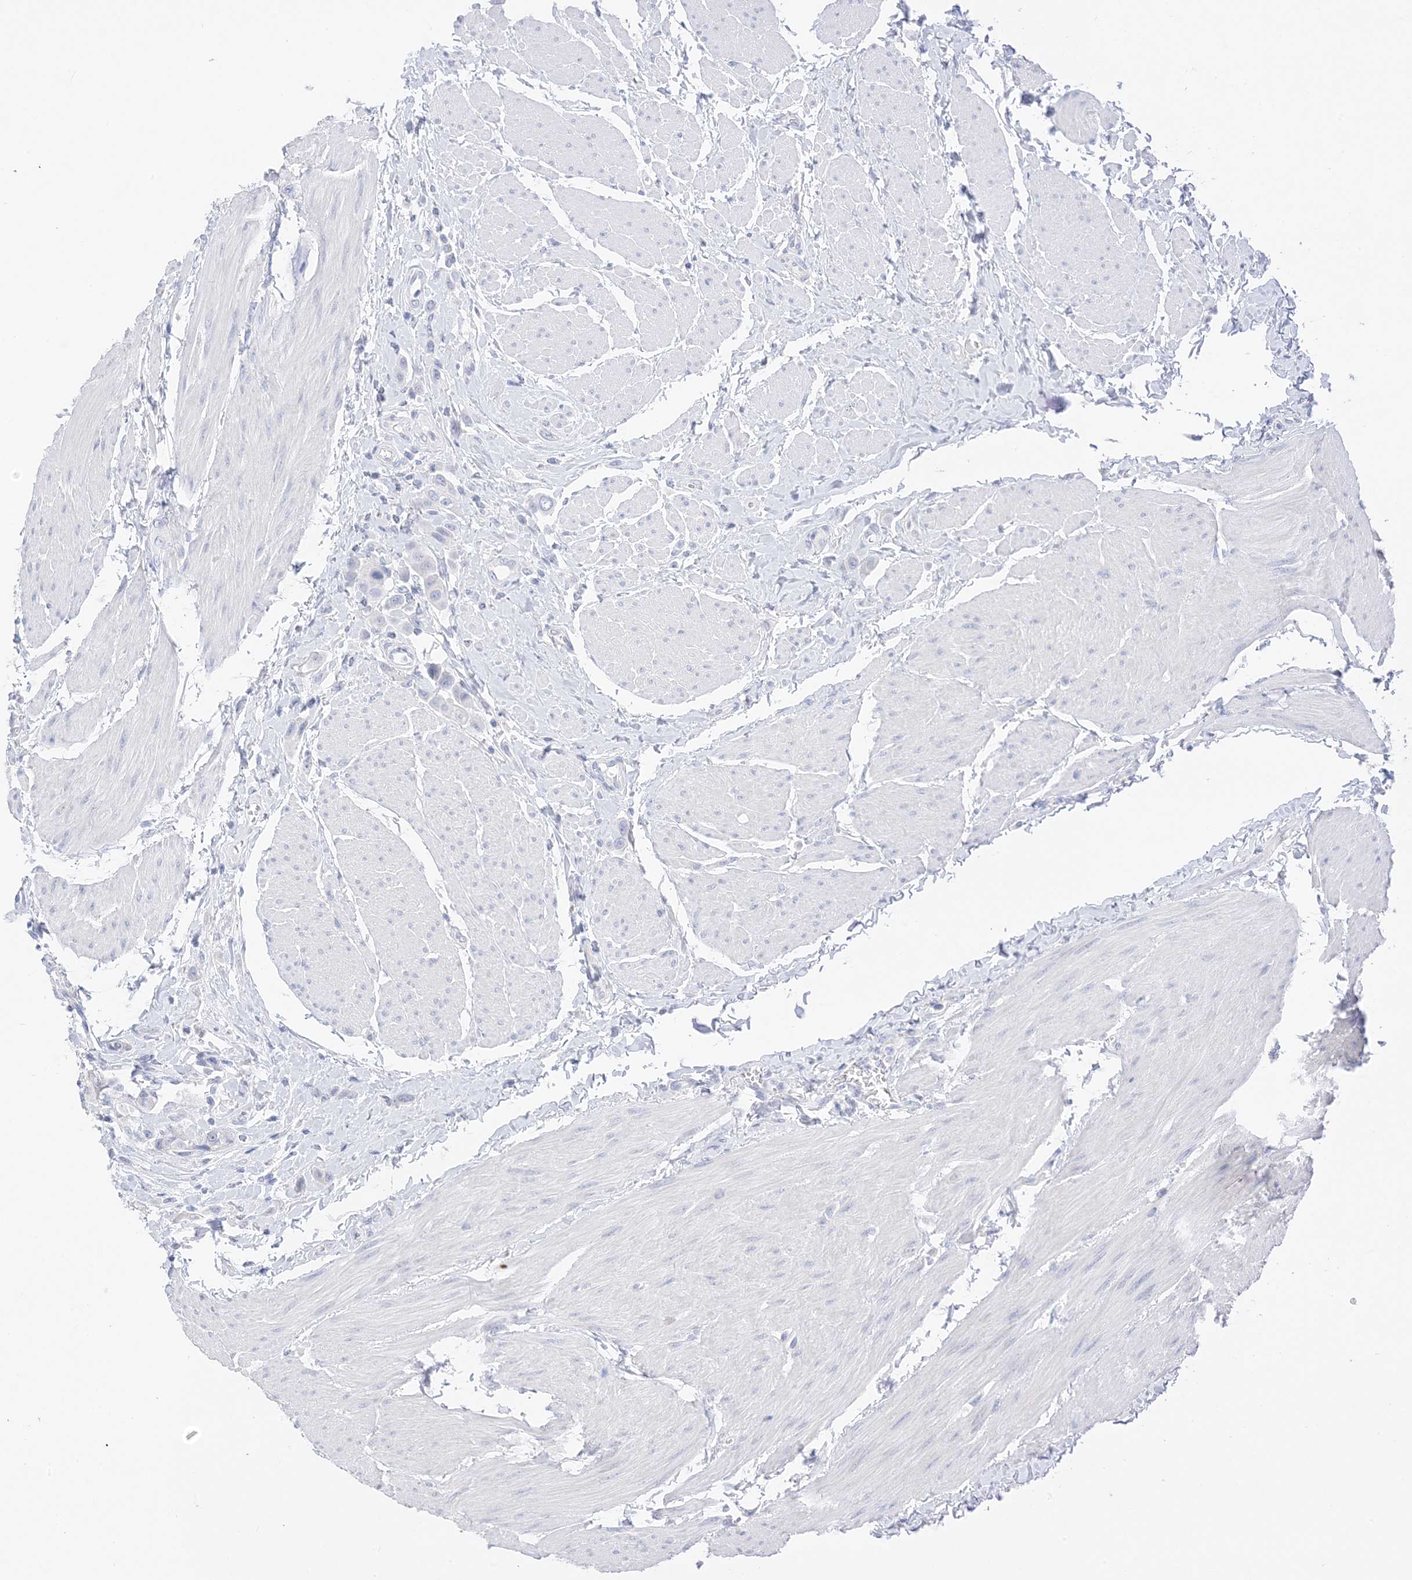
{"staining": {"intensity": "negative", "quantity": "none", "location": "none"}, "tissue": "urothelial cancer", "cell_type": "Tumor cells", "image_type": "cancer", "snomed": [{"axis": "morphology", "description": "Urothelial carcinoma, High grade"}, {"axis": "topography", "description": "Urinary bladder"}], "caption": "There is no significant expression in tumor cells of urothelial cancer.", "gene": "MUC17", "patient": {"sex": "male", "age": 50}}